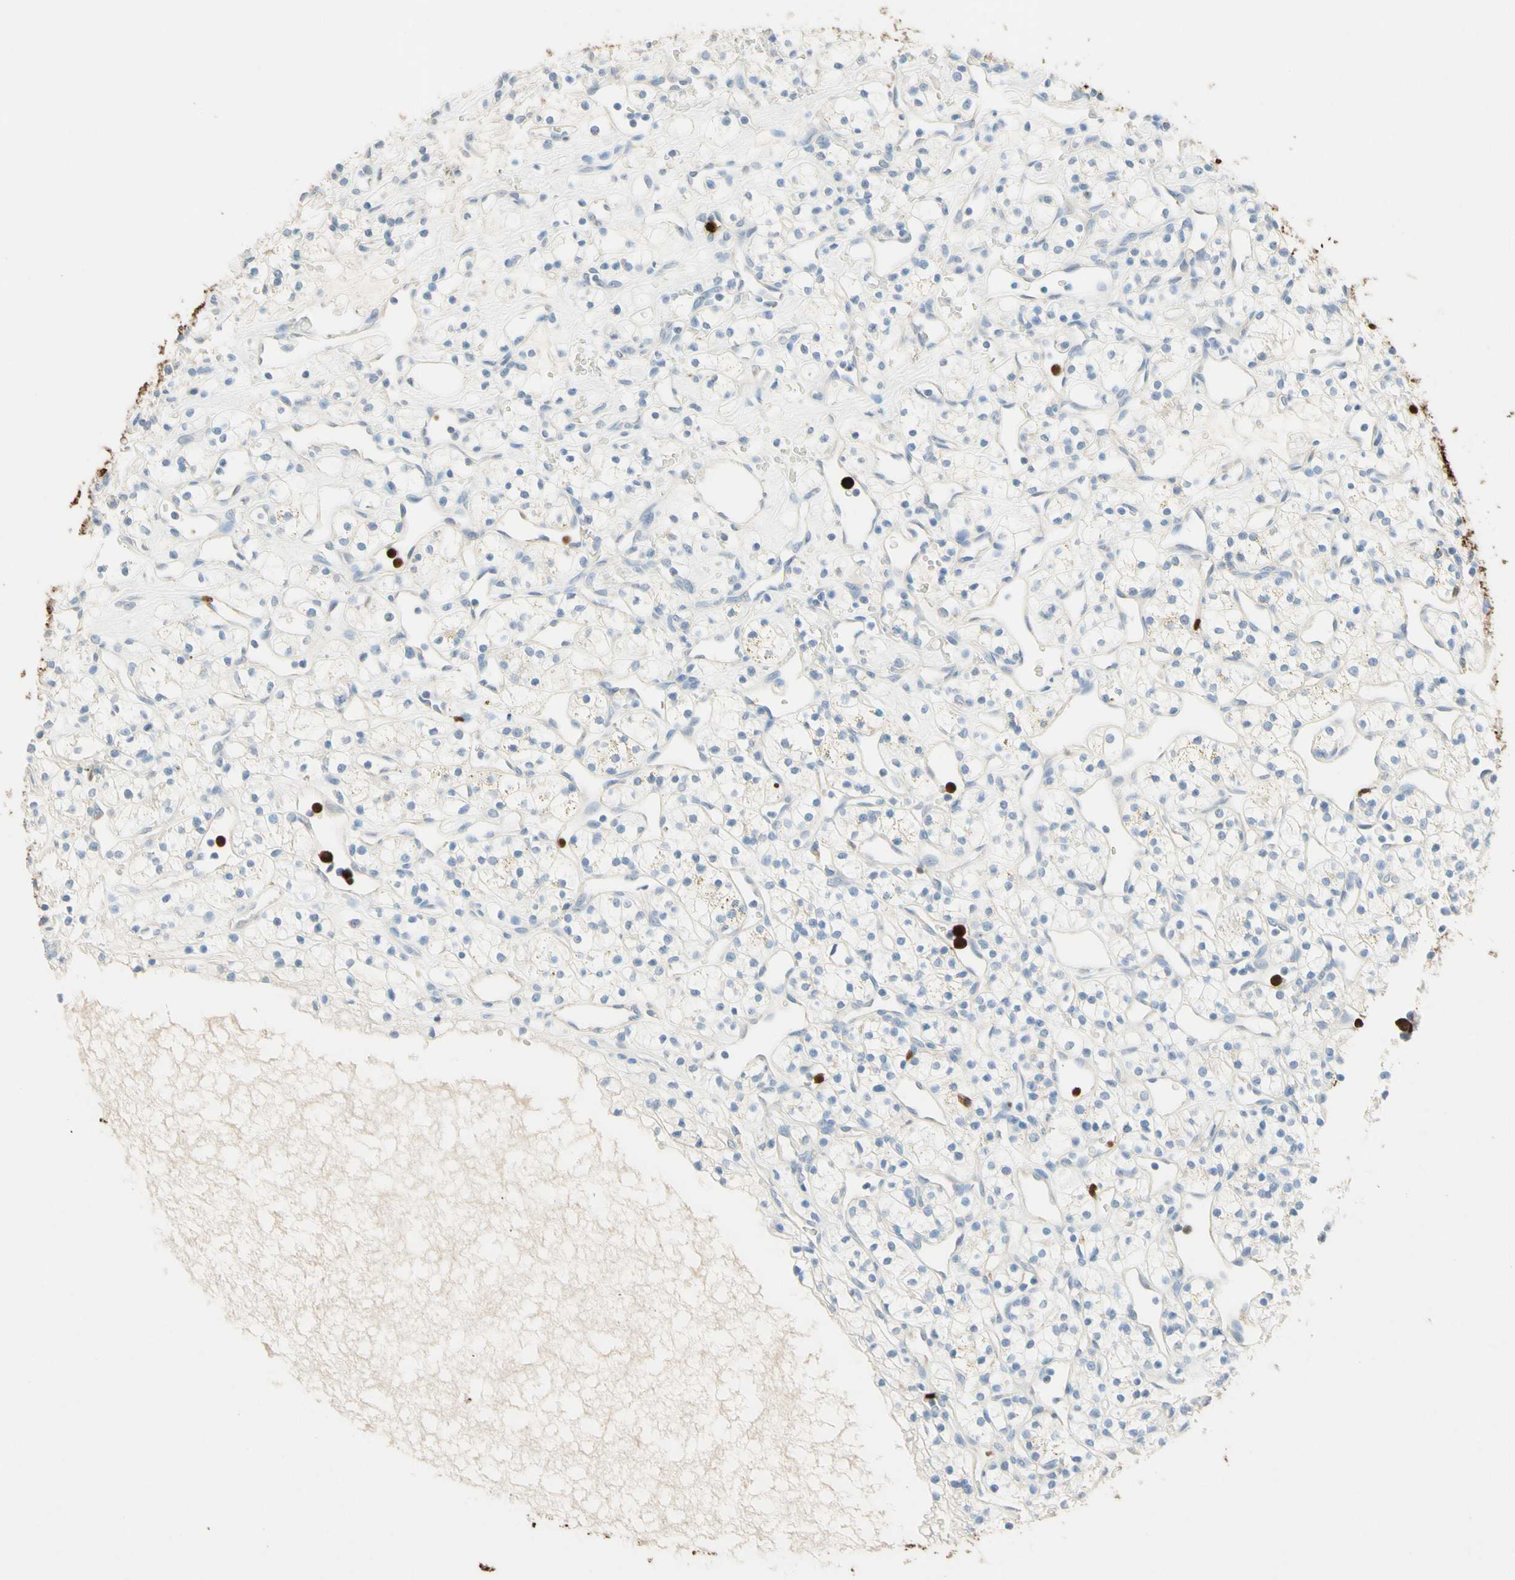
{"staining": {"intensity": "negative", "quantity": "none", "location": "none"}, "tissue": "renal cancer", "cell_type": "Tumor cells", "image_type": "cancer", "snomed": [{"axis": "morphology", "description": "Adenocarcinoma, NOS"}, {"axis": "topography", "description": "Kidney"}], "caption": "Renal adenocarcinoma was stained to show a protein in brown. There is no significant positivity in tumor cells. (DAB IHC, high magnification).", "gene": "NFKBIZ", "patient": {"sex": "female", "age": 60}}